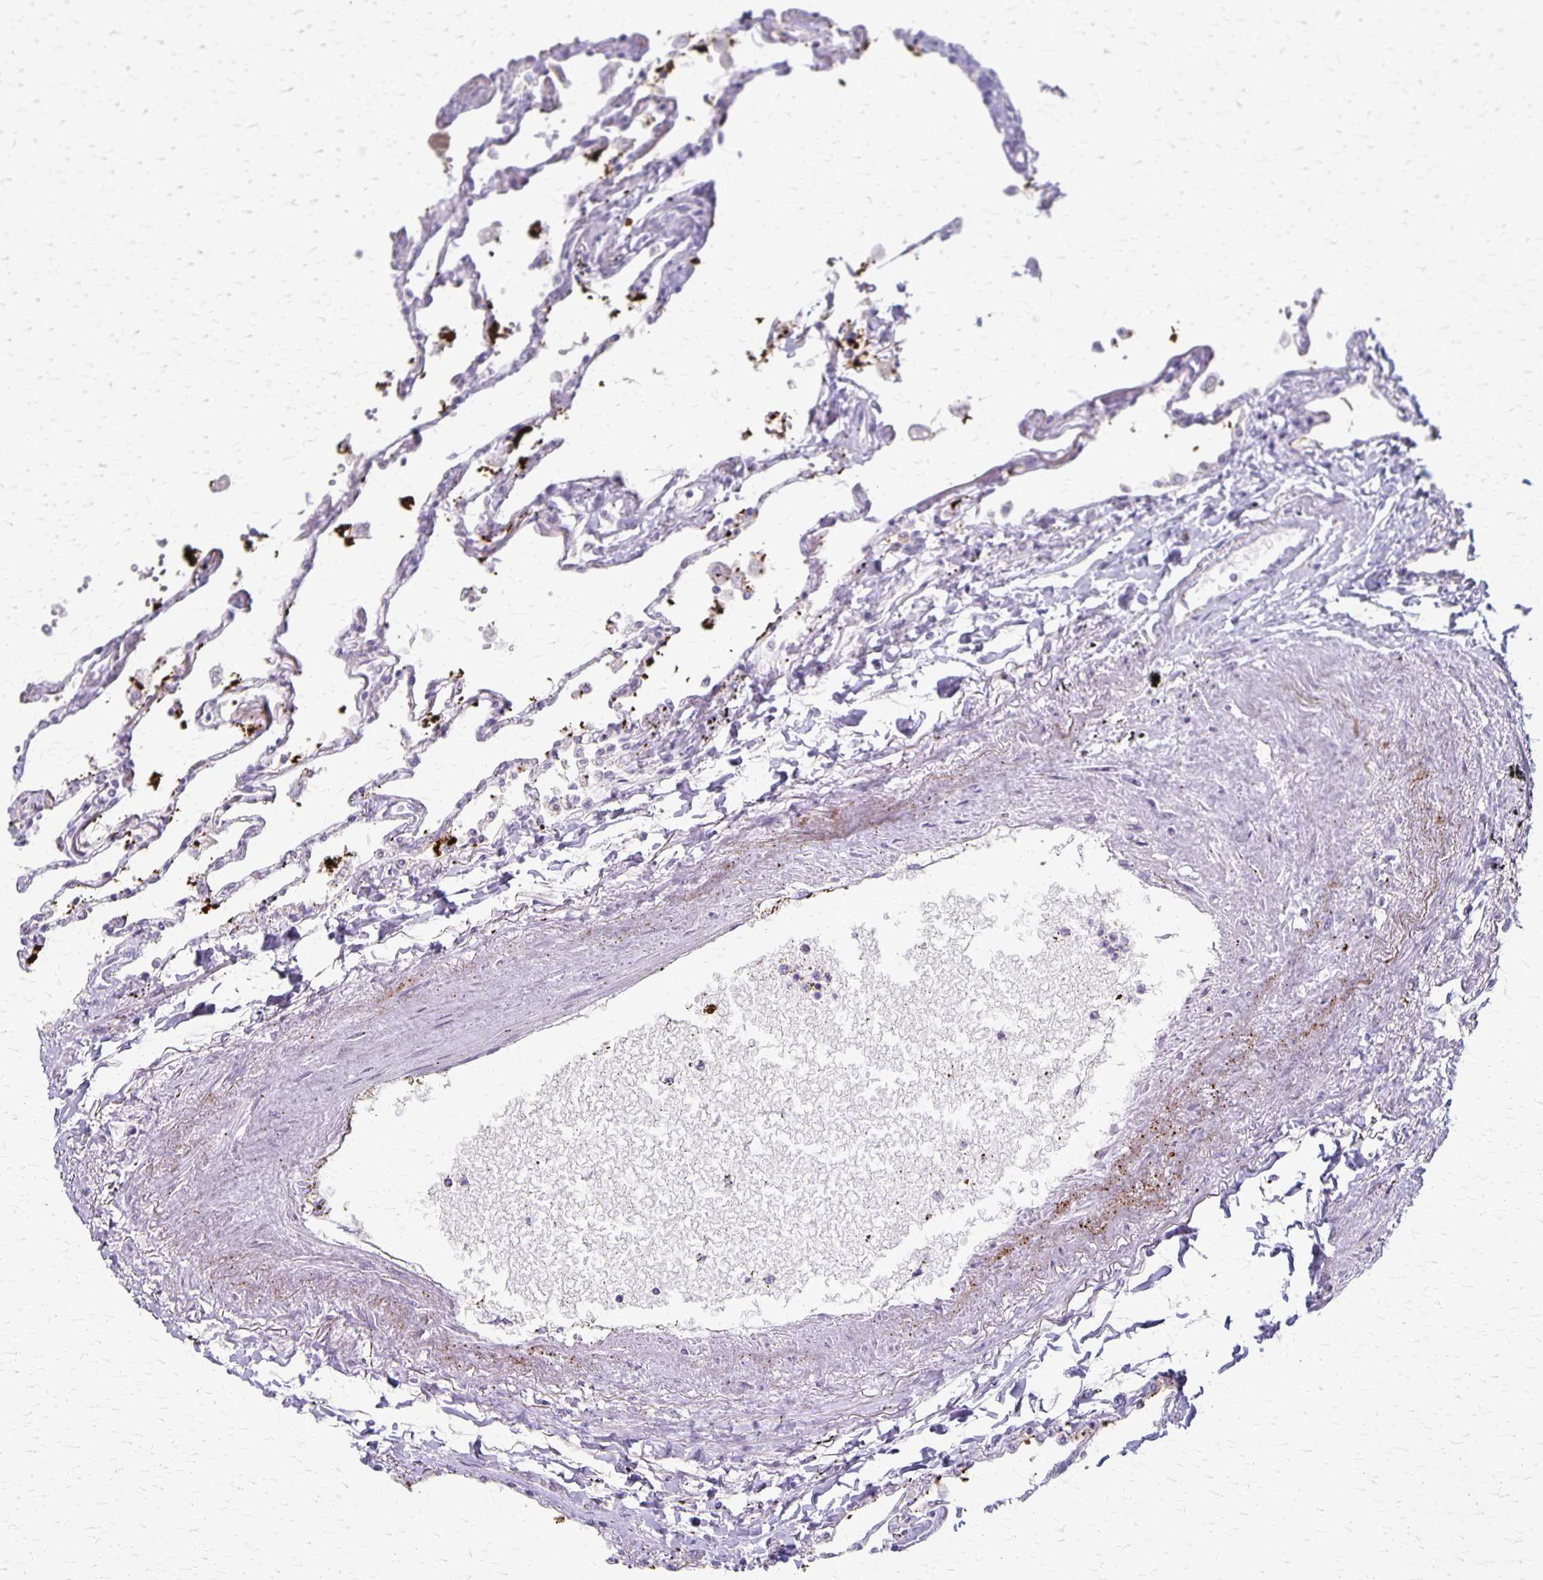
{"staining": {"intensity": "negative", "quantity": "none", "location": "none"}, "tissue": "lung", "cell_type": "Alveolar cells", "image_type": "normal", "snomed": [{"axis": "morphology", "description": "Normal tissue, NOS"}, {"axis": "topography", "description": "Lung"}], "caption": "The micrograph demonstrates no significant expression in alveolar cells of lung.", "gene": "DLK2", "patient": {"sex": "female", "age": 67}}